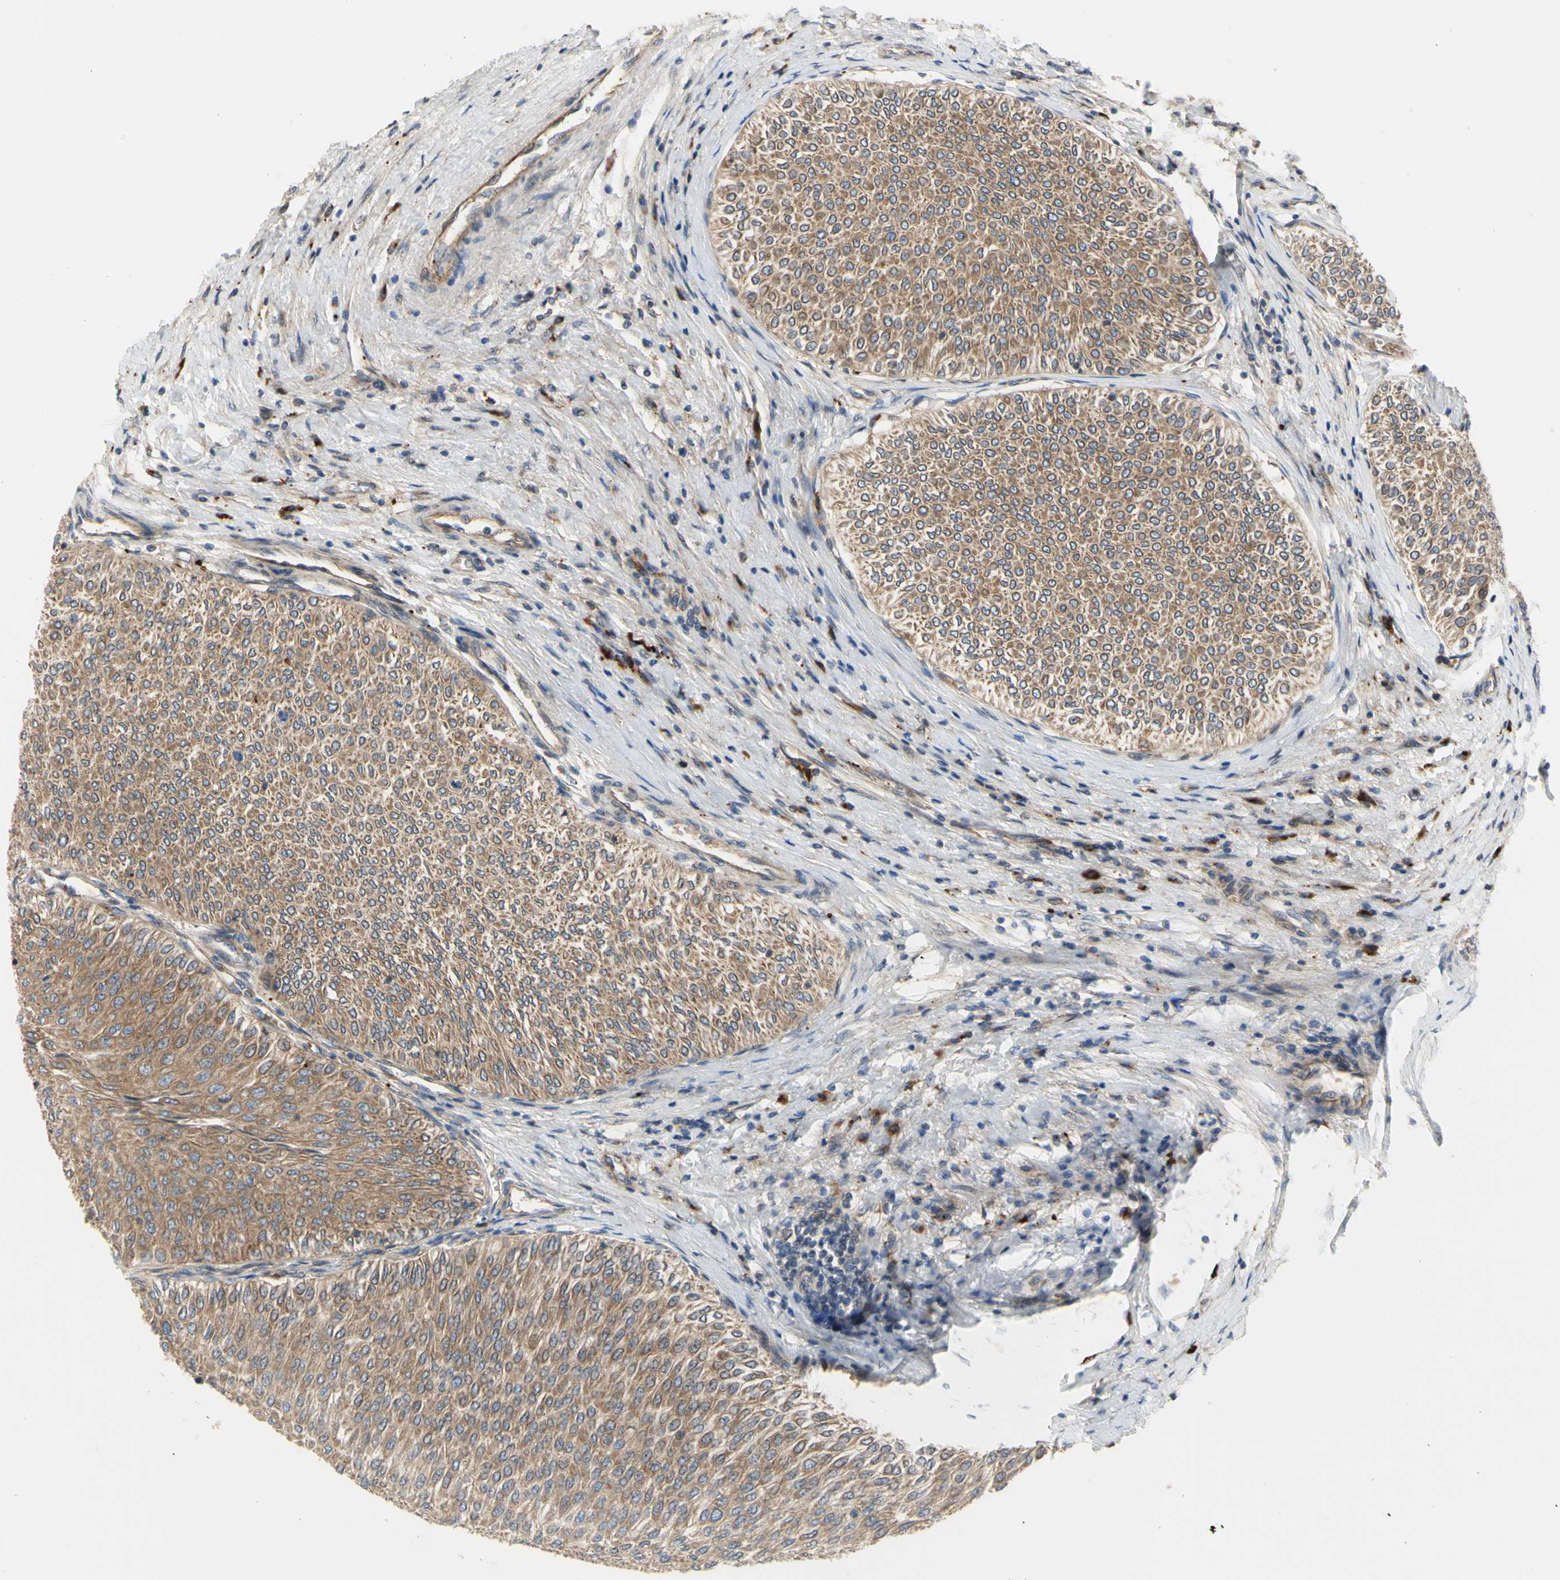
{"staining": {"intensity": "moderate", "quantity": ">75%", "location": "cytoplasmic/membranous"}, "tissue": "urothelial cancer", "cell_type": "Tumor cells", "image_type": "cancer", "snomed": [{"axis": "morphology", "description": "Urothelial carcinoma, Low grade"}, {"axis": "topography", "description": "Urinary bladder"}], "caption": "Urothelial cancer was stained to show a protein in brown. There is medium levels of moderate cytoplasmic/membranous staining in about >75% of tumor cells.", "gene": "TUBG2", "patient": {"sex": "male", "age": 78}}